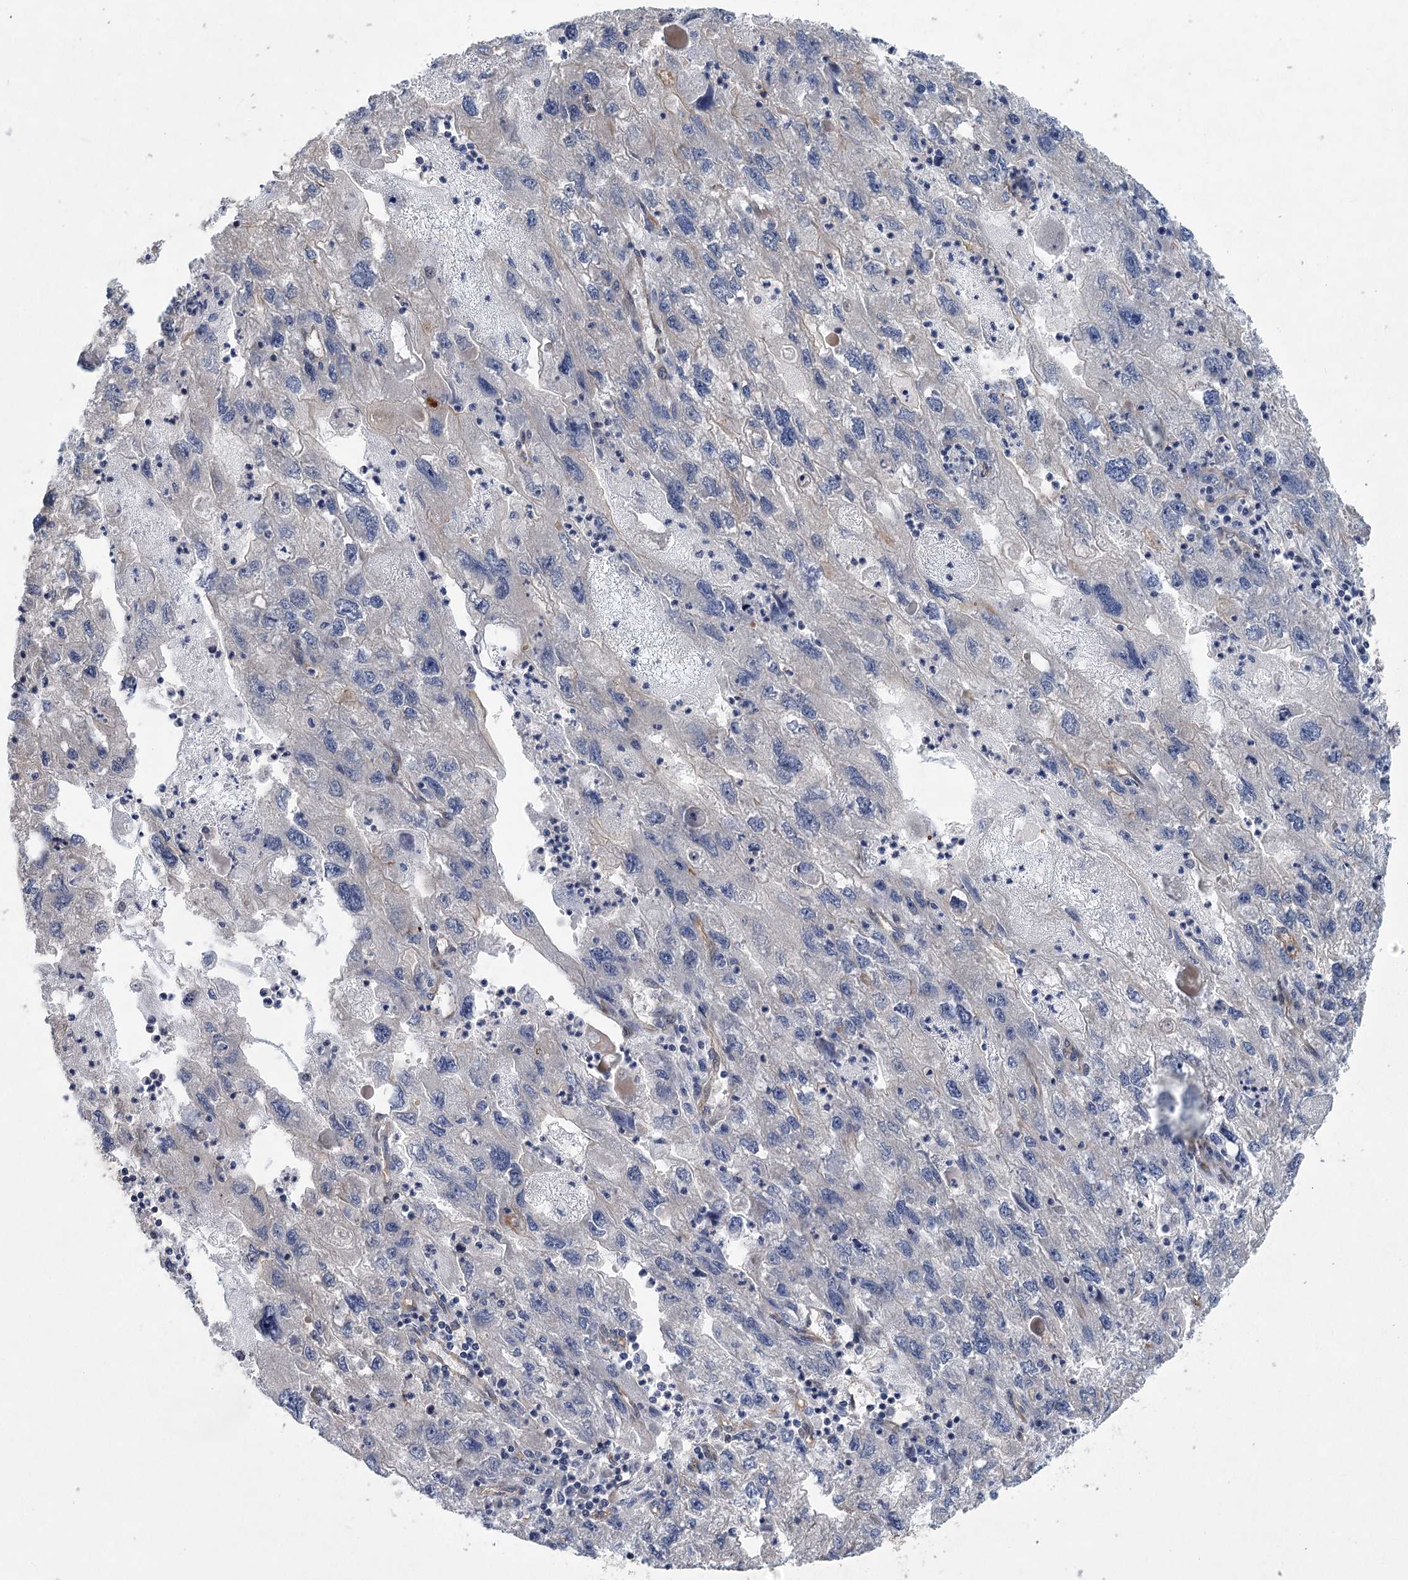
{"staining": {"intensity": "negative", "quantity": "none", "location": "none"}, "tissue": "endometrial cancer", "cell_type": "Tumor cells", "image_type": "cancer", "snomed": [{"axis": "morphology", "description": "Adenocarcinoma, NOS"}, {"axis": "topography", "description": "Endometrium"}], "caption": "DAB (3,3'-diaminobenzidine) immunohistochemical staining of human endometrial adenocarcinoma displays no significant staining in tumor cells.", "gene": "RWDD4", "patient": {"sex": "female", "age": 49}}